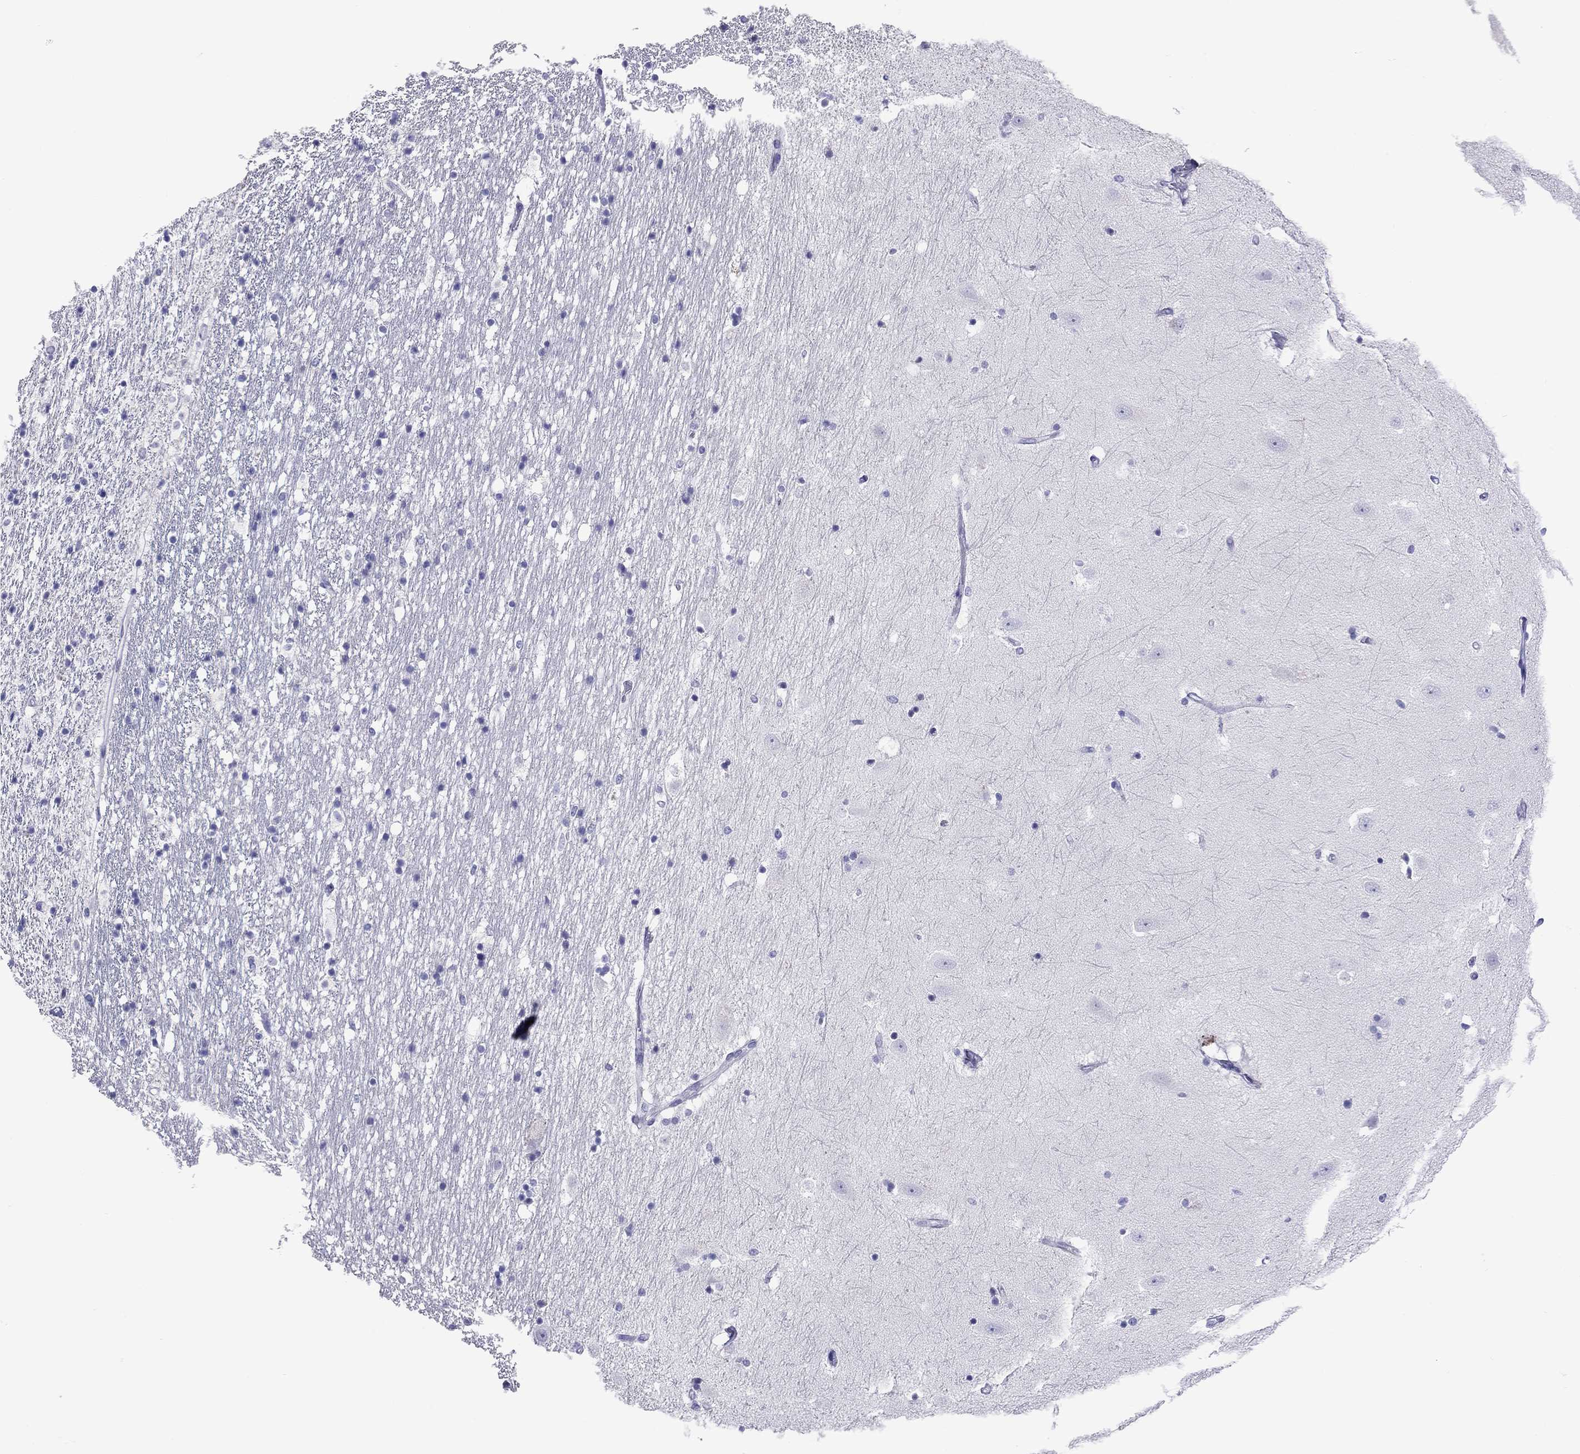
{"staining": {"intensity": "negative", "quantity": "none", "location": "none"}, "tissue": "hippocampus", "cell_type": "Glial cells", "image_type": "normal", "snomed": [{"axis": "morphology", "description": "Normal tissue, NOS"}, {"axis": "topography", "description": "Hippocampus"}], "caption": "Immunohistochemistry micrograph of benign hippocampus: human hippocampus stained with DAB displays no significant protein staining in glial cells.", "gene": "ARMC12", "patient": {"sex": "male", "age": 49}}